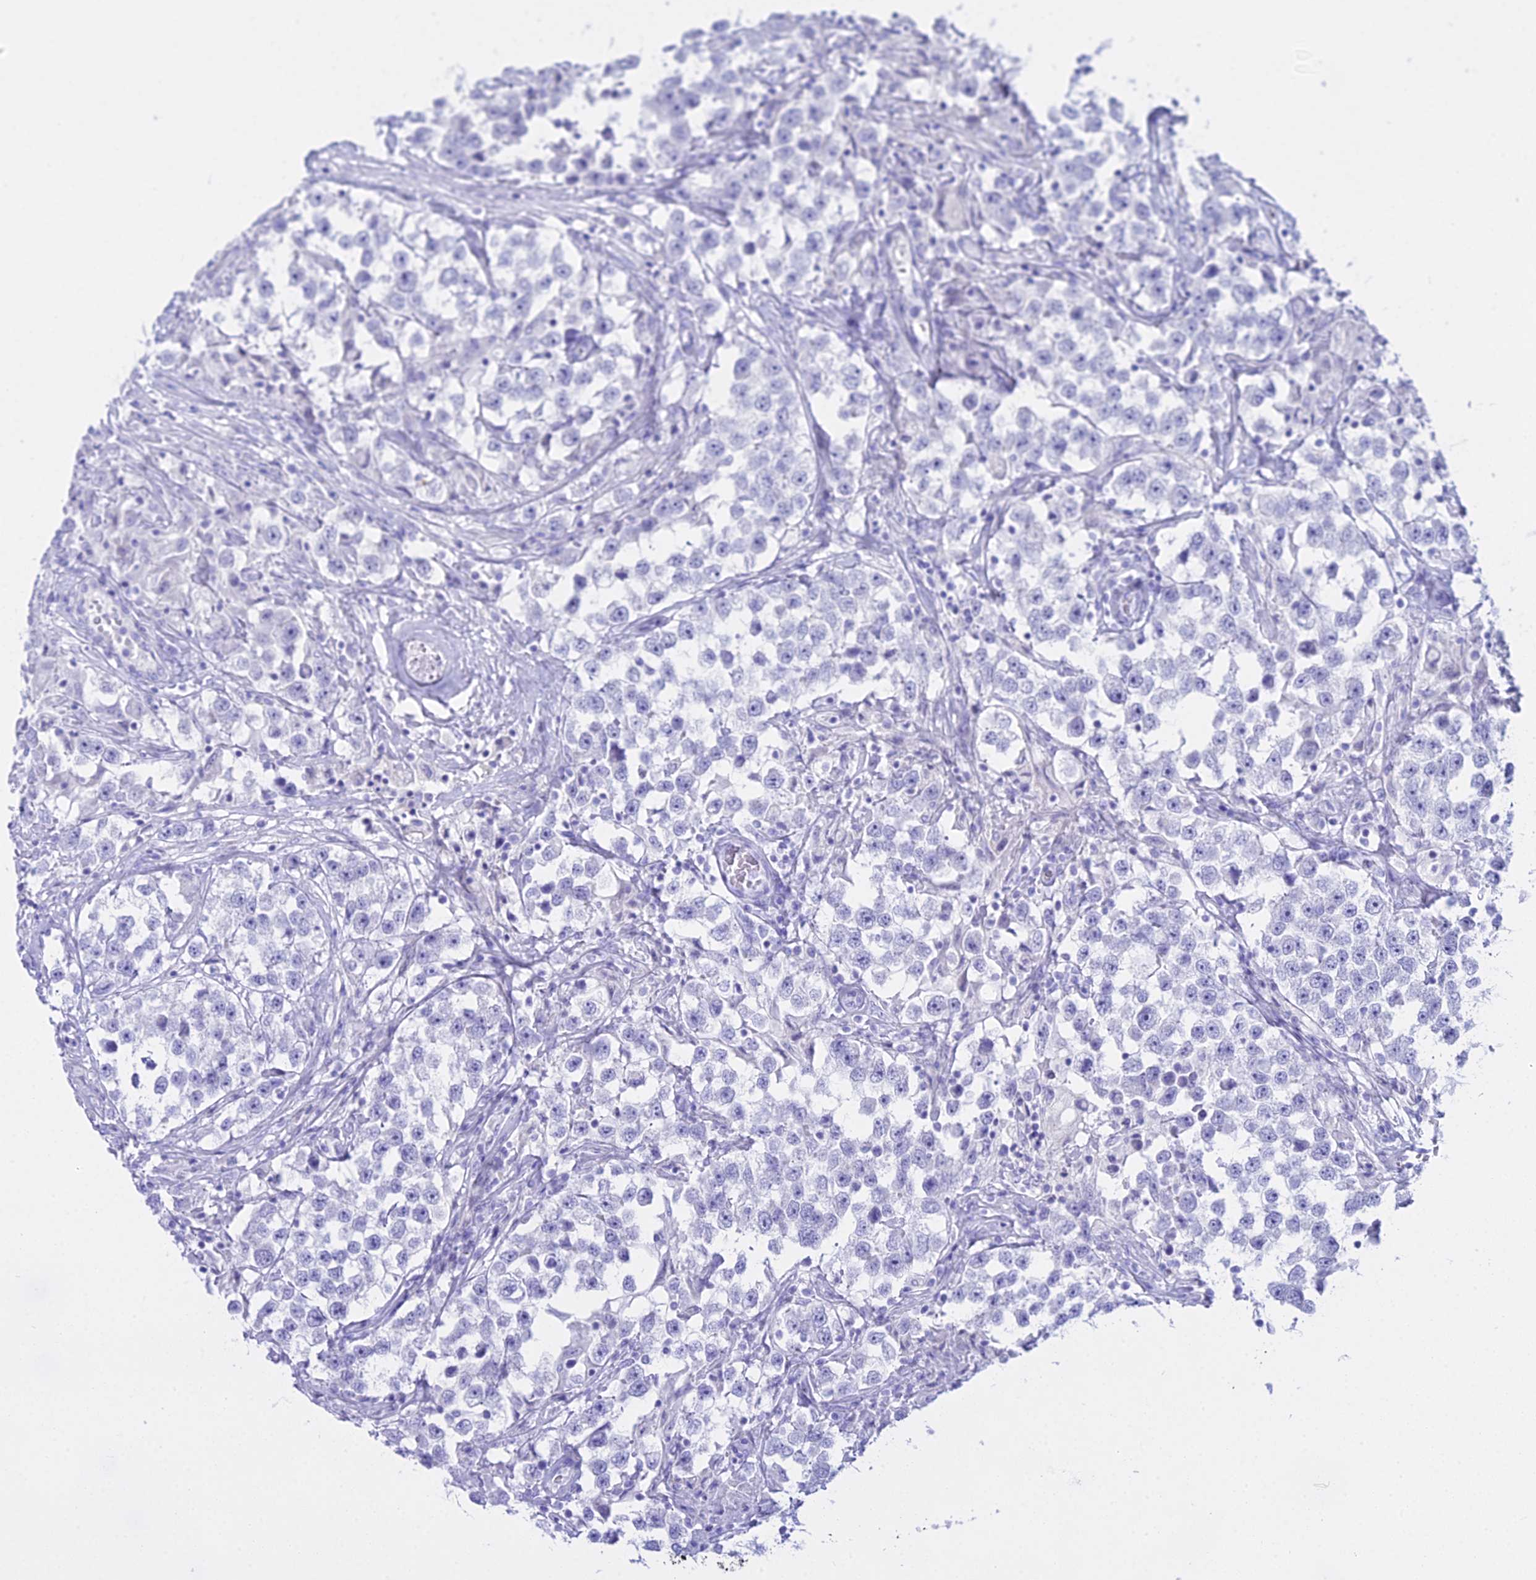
{"staining": {"intensity": "negative", "quantity": "none", "location": "none"}, "tissue": "testis cancer", "cell_type": "Tumor cells", "image_type": "cancer", "snomed": [{"axis": "morphology", "description": "Seminoma, NOS"}, {"axis": "topography", "description": "Testis"}], "caption": "A histopathology image of human testis seminoma is negative for staining in tumor cells. (Brightfield microscopy of DAB (3,3'-diaminobenzidine) immunohistochemistry at high magnification).", "gene": "CGB2", "patient": {"sex": "male", "age": 46}}